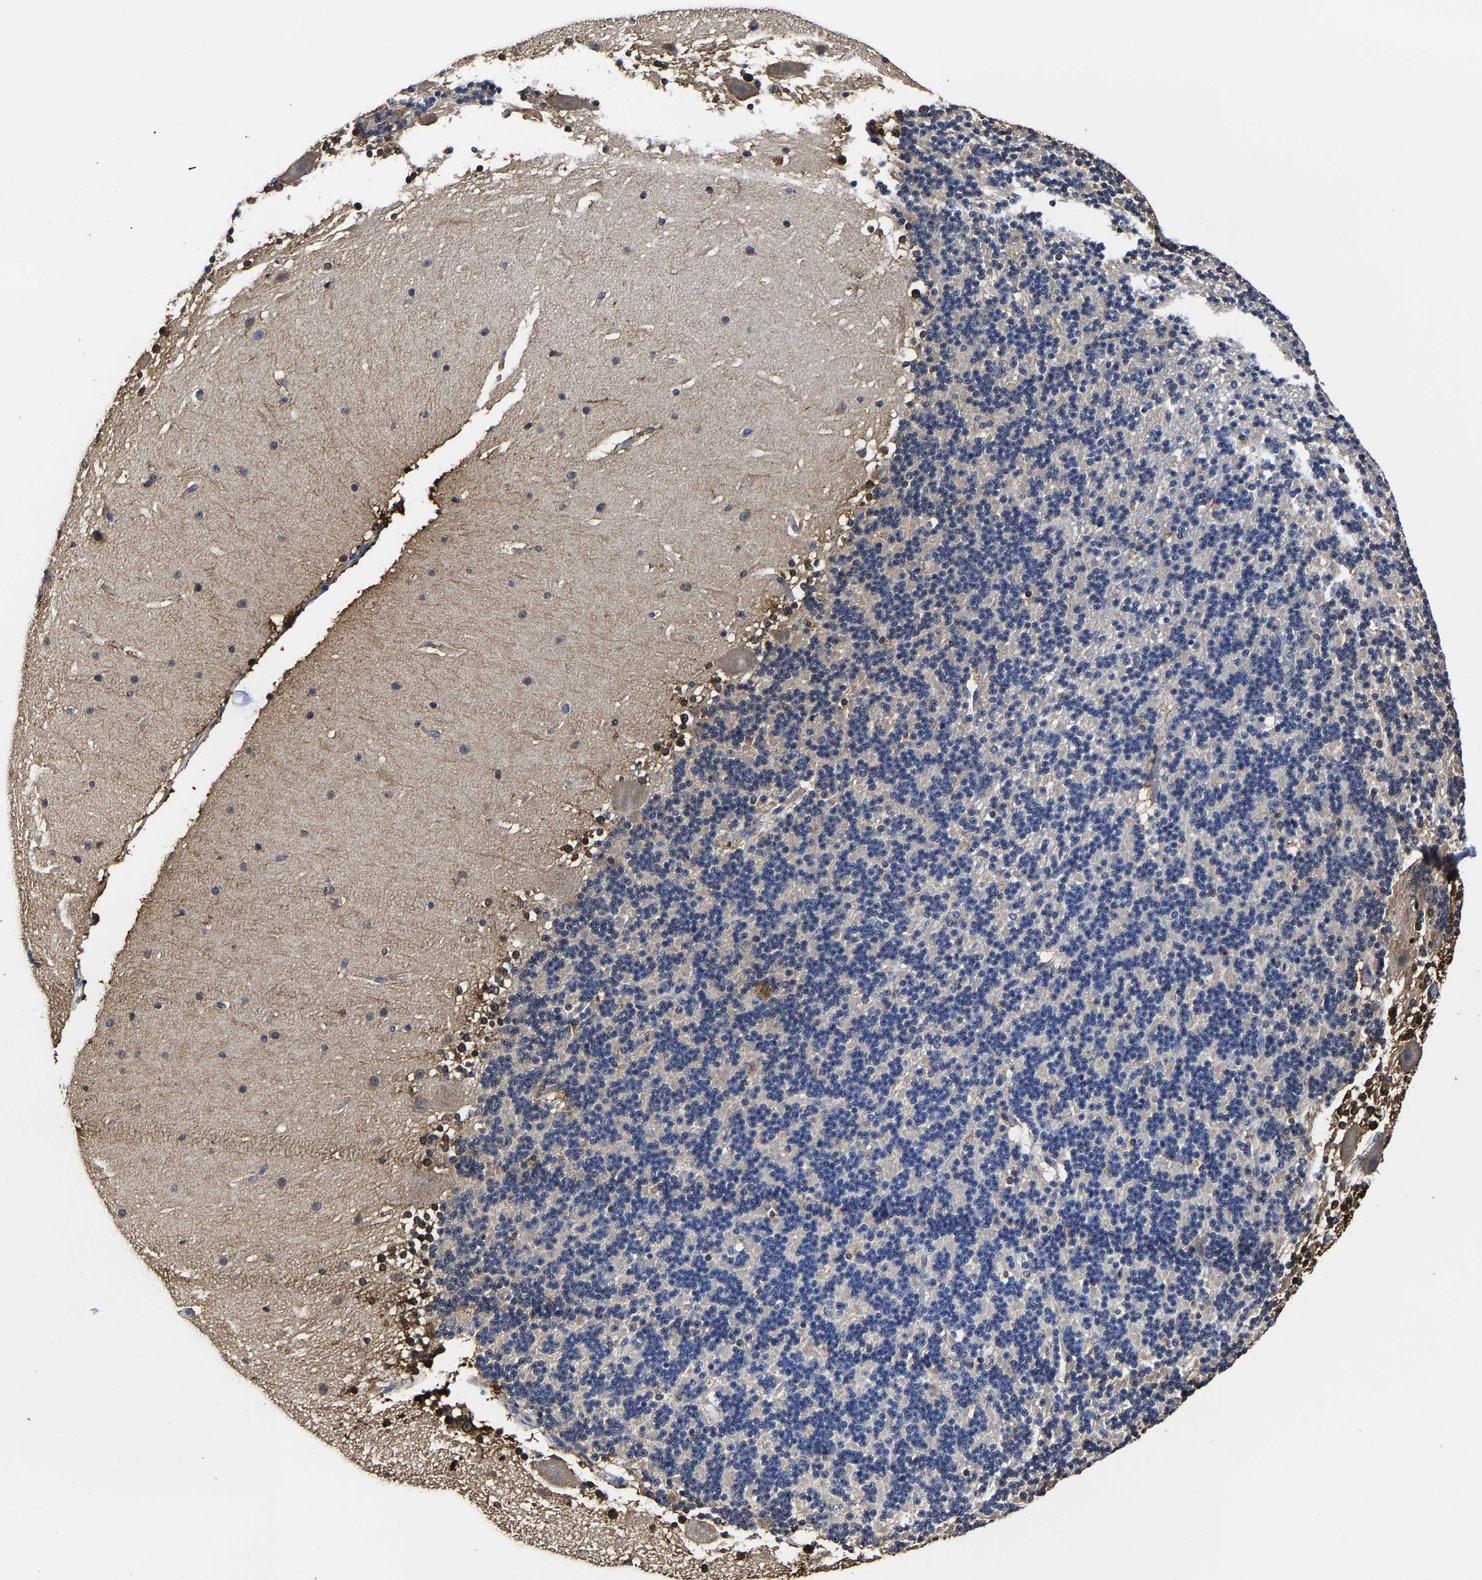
{"staining": {"intensity": "weak", "quantity": "25%-75%", "location": "cytoplasmic/membranous"}, "tissue": "cerebellum", "cell_type": "Cells in granular layer", "image_type": "normal", "snomed": [{"axis": "morphology", "description": "Normal tissue, NOS"}, {"axis": "topography", "description": "Cerebellum"}], "caption": "This is an image of immunohistochemistry staining of benign cerebellum, which shows weak positivity in the cytoplasmic/membranous of cells in granular layer.", "gene": "AASS", "patient": {"sex": "female", "age": 19}}